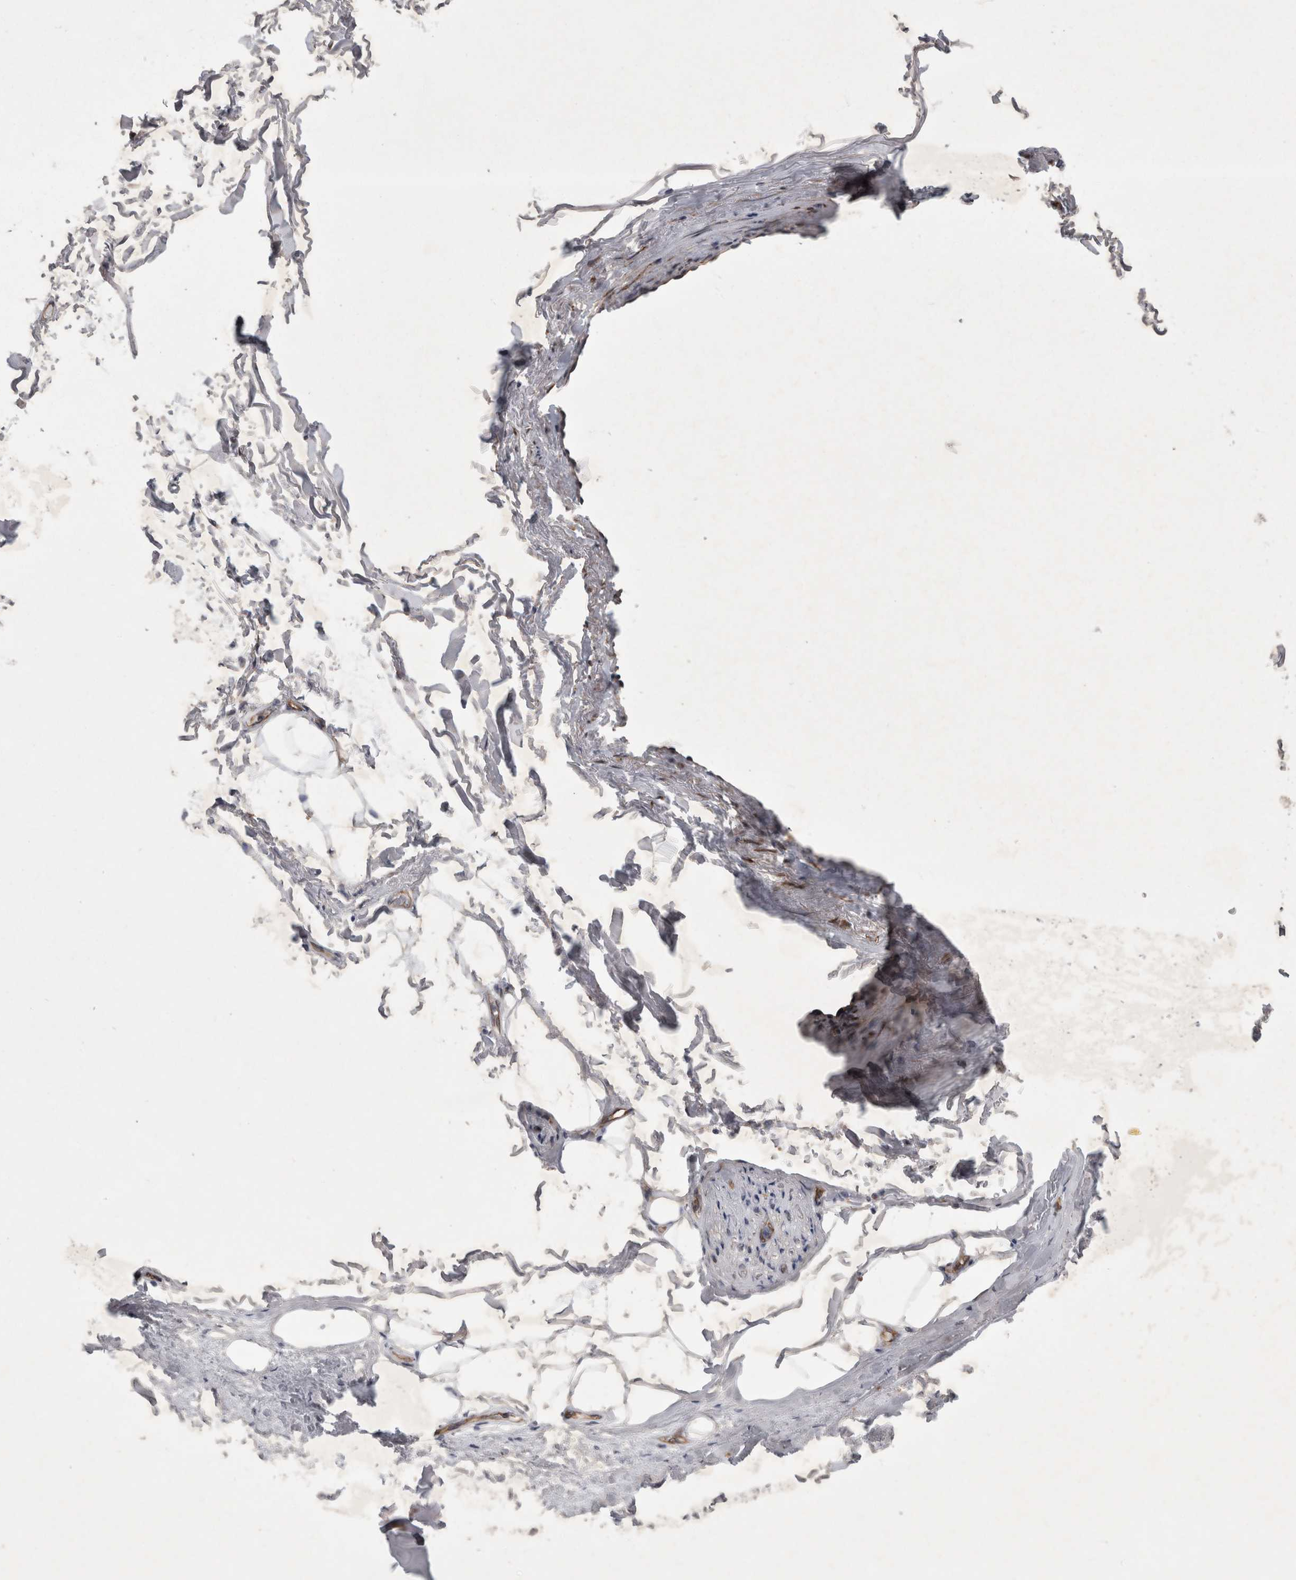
{"staining": {"intensity": "negative", "quantity": "none", "location": "none"}, "tissue": "adipose tissue", "cell_type": "Adipocytes", "image_type": "normal", "snomed": [{"axis": "morphology", "description": "Normal tissue, NOS"}, {"axis": "topography", "description": "Cartilage tissue"}, {"axis": "topography", "description": "Bronchus"}], "caption": "The immunohistochemistry (IHC) micrograph has no significant staining in adipocytes of adipose tissue. The staining is performed using DAB brown chromogen with nuclei counter-stained in using hematoxylin.", "gene": "PARP11", "patient": {"sex": "female", "age": 73}}